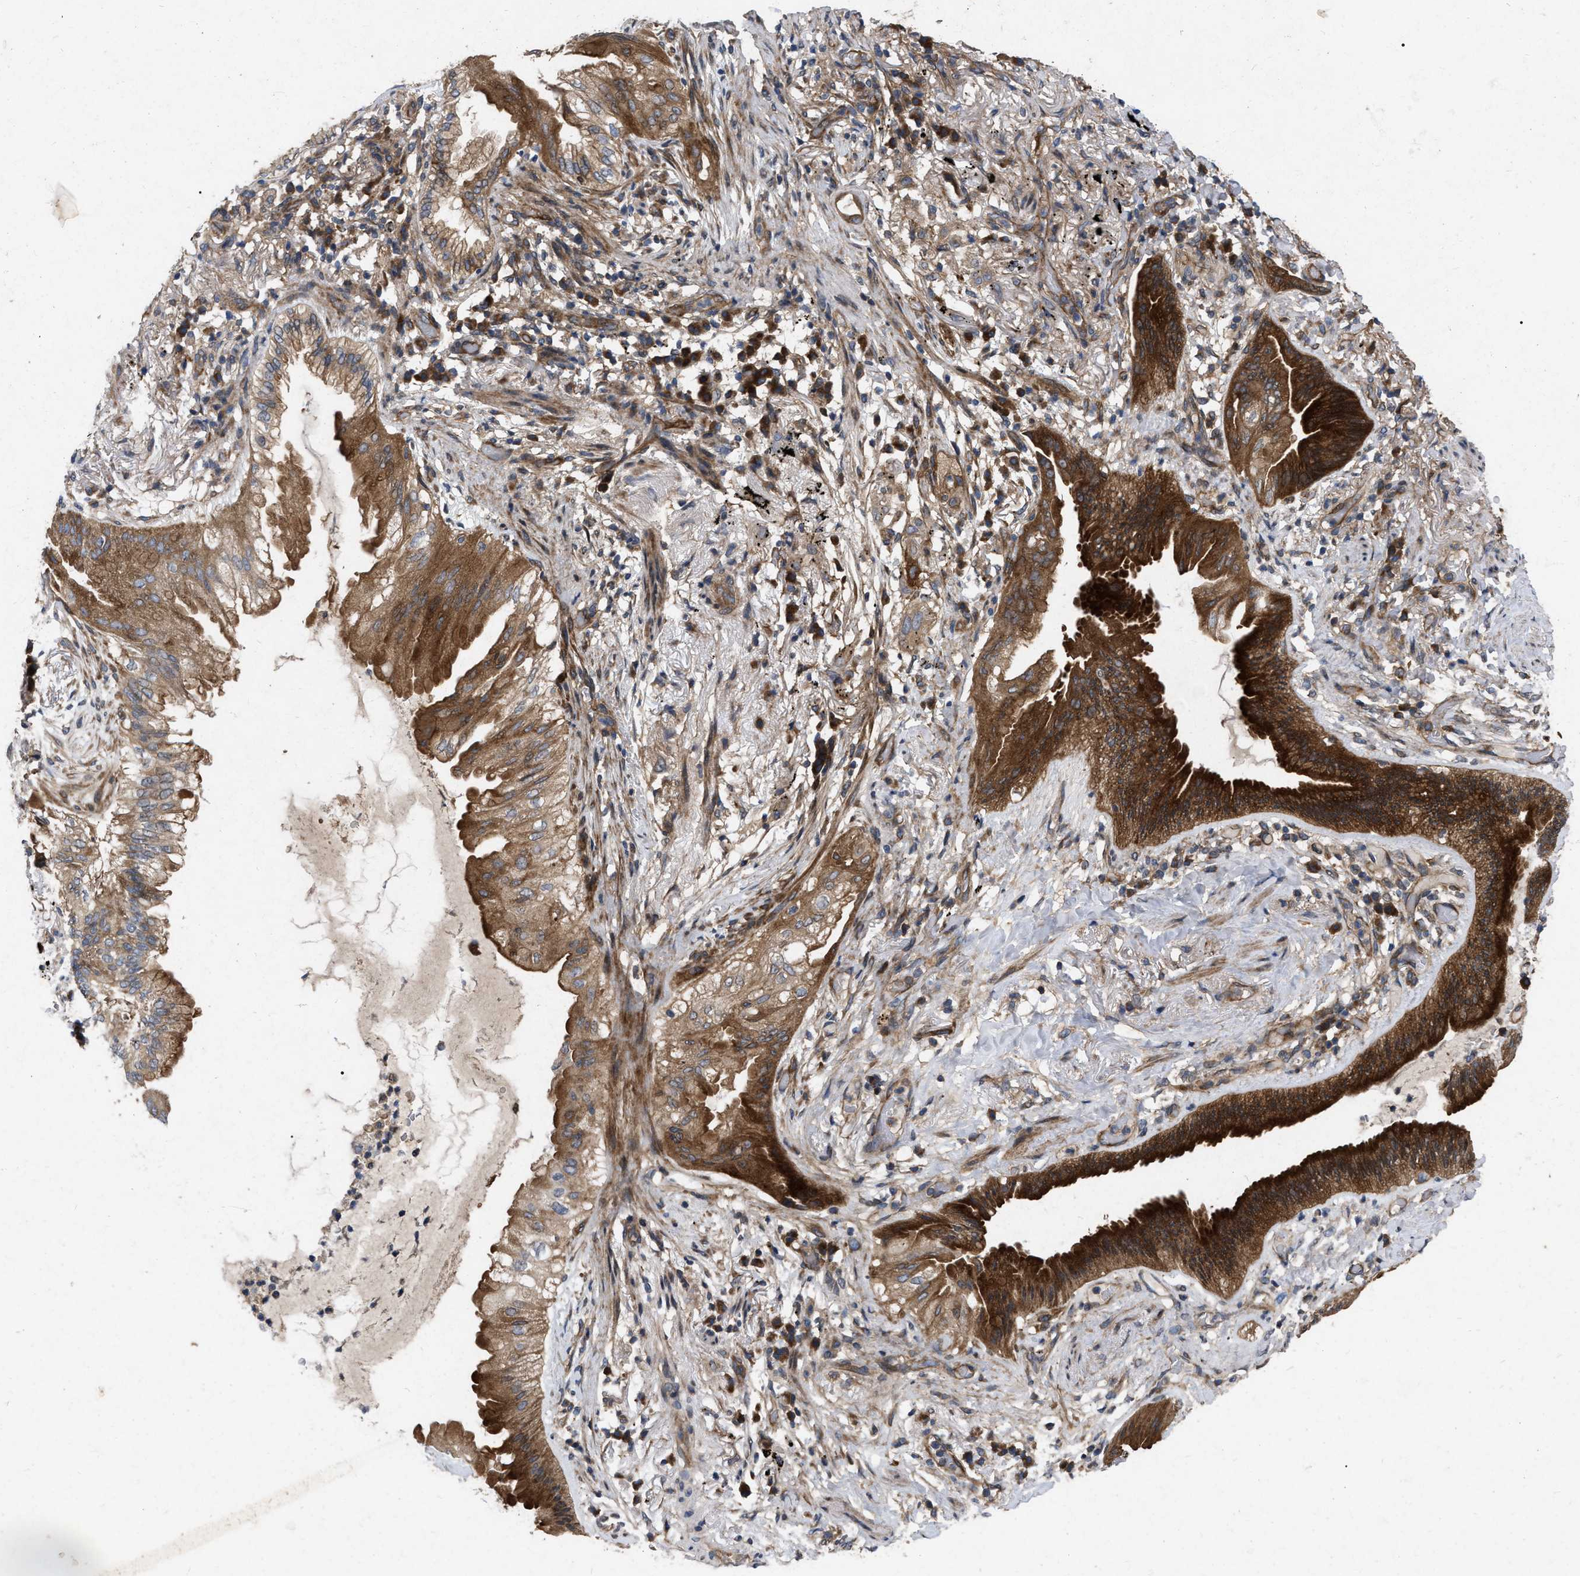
{"staining": {"intensity": "strong", "quantity": ">75%", "location": "cytoplasmic/membranous"}, "tissue": "lung cancer", "cell_type": "Tumor cells", "image_type": "cancer", "snomed": [{"axis": "morphology", "description": "Normal tissue, NOS"}, {"axis": "morphology", "description": "Adenocarcinoma, NOS"}, {"axis": "topography", "description": "Bronchus"}, {"axis": "topography", "description": "Lung"}], "caption": "Lung cancer stained with a protein marker shows strong staining in tumor cells.", "gene": "CDKN2C", "patient": {"sex": "female", "age": 70}}